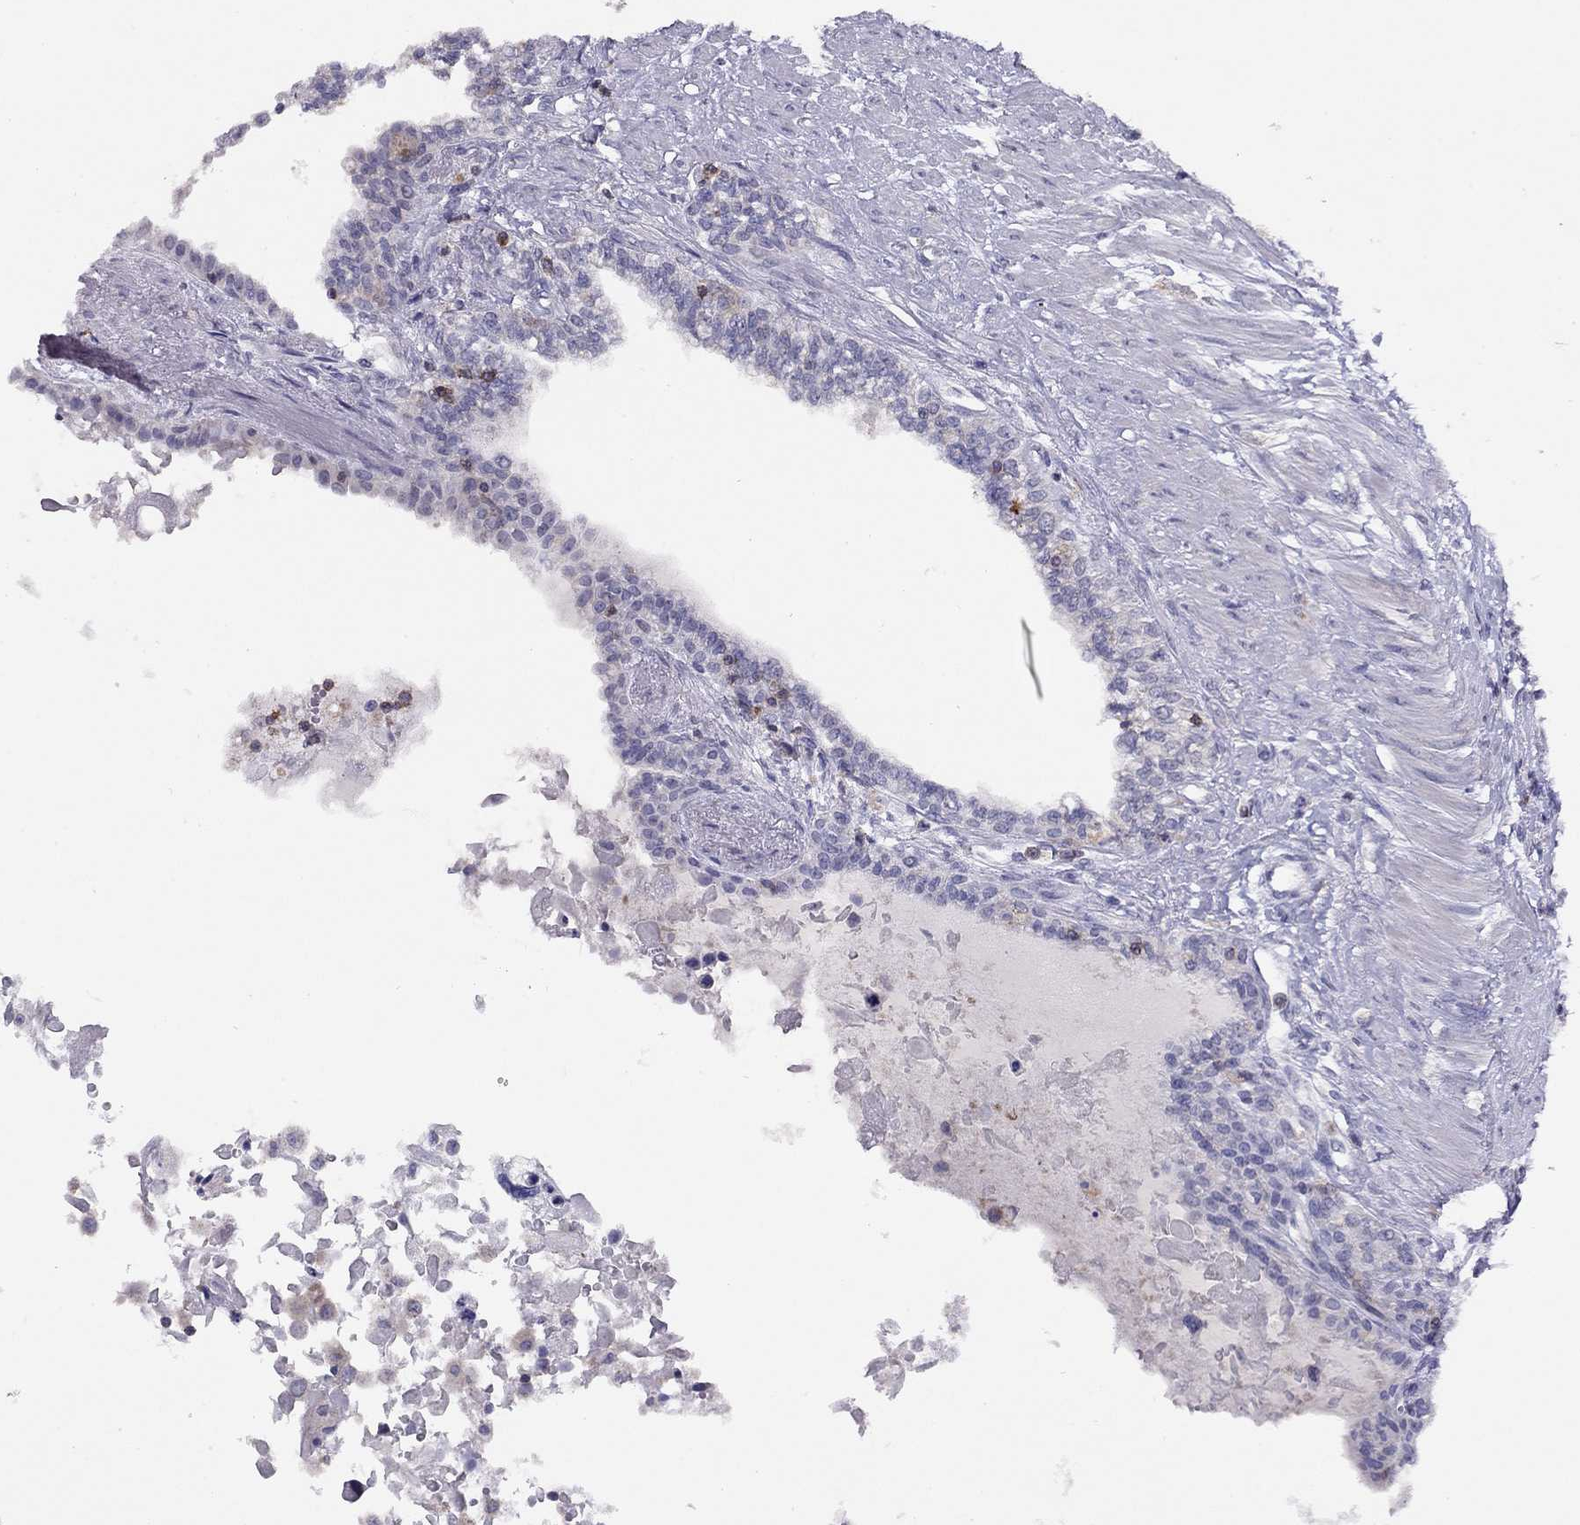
{"staining": {"intensity": "negative", "quantity": "none", "location": "none"}, "tissue": "seminal vesicle", "cell_type": "Glandular cells", "image_type": "normal", "snomed": [{"axis": "morphology", "description": "Normal tissue, NOS"}, {"axis": "morphology", "description": "Urothelial carcinoma, NOS"}, {"axis": "topography", "description": "Urinary bladder"}, {"axis": "topography", "description": "Seminal veicle"}], "caption": "An image of human seminal vesicle is negative for staining in glandular cells. (DAB (3,3'-diaminobenzidine) IHC, high magnification).", "gene": "CITED1", "patient": {"sex": "male", "age": 76}}